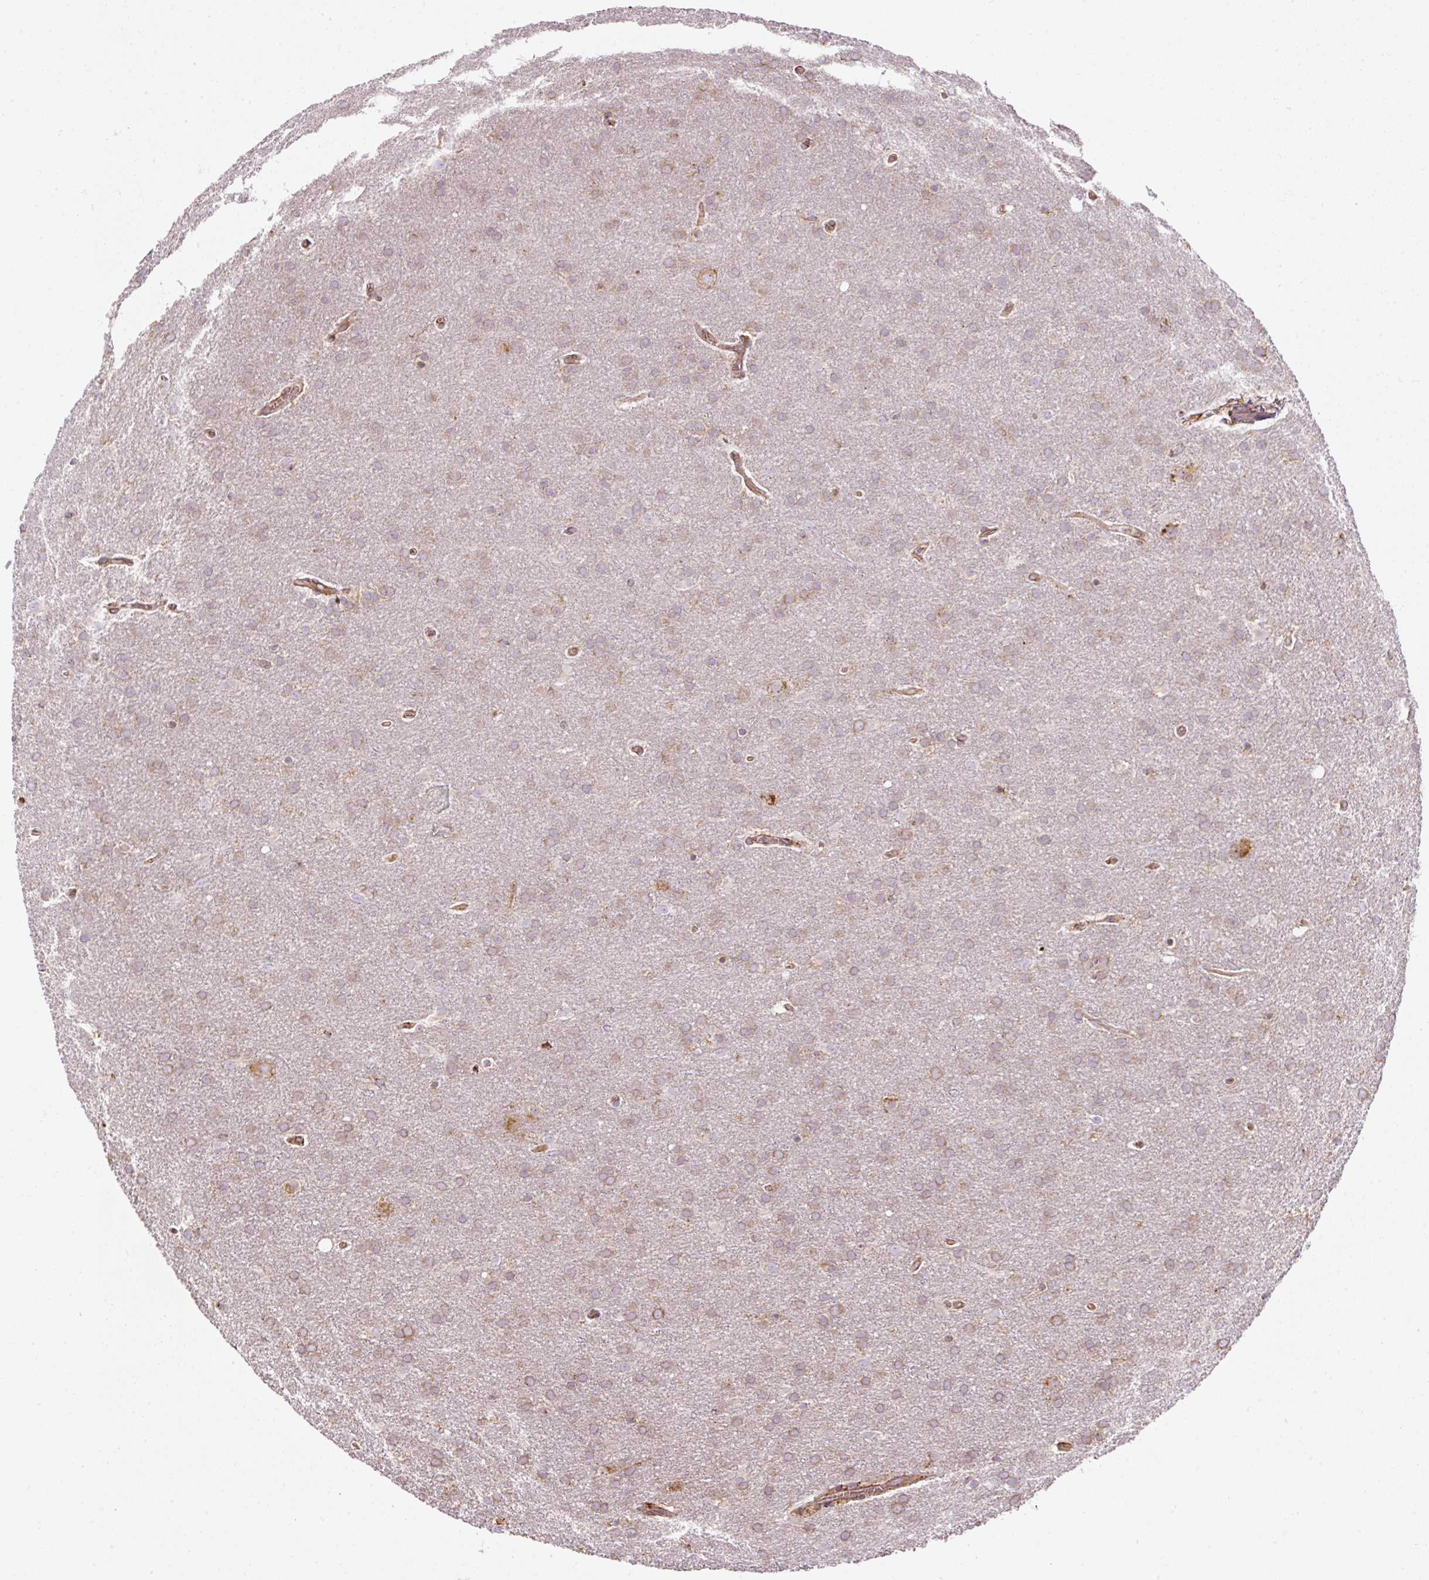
{"staining": {"intensity": "weak", "quantity": "25%-75%", "location": "cytoplasmic/membranous"}, "tissue": "glioma", "cell_type": "Tumor cells", "image_type": "cancer", "snomed": [{"axis": "morphology", "description": "Glioma, malignant, Low grade"}, {"axis": "topography", "description": "Brain"}], "caption": "Brown immunohistochemical staining in malignant low-grade glioma demonstrates weak cytoplasmic/membranous expression in about 25%-75% of tumor cells.", "gene": "PRKCSH", "patient": {"sex": "female", "age": 32}}